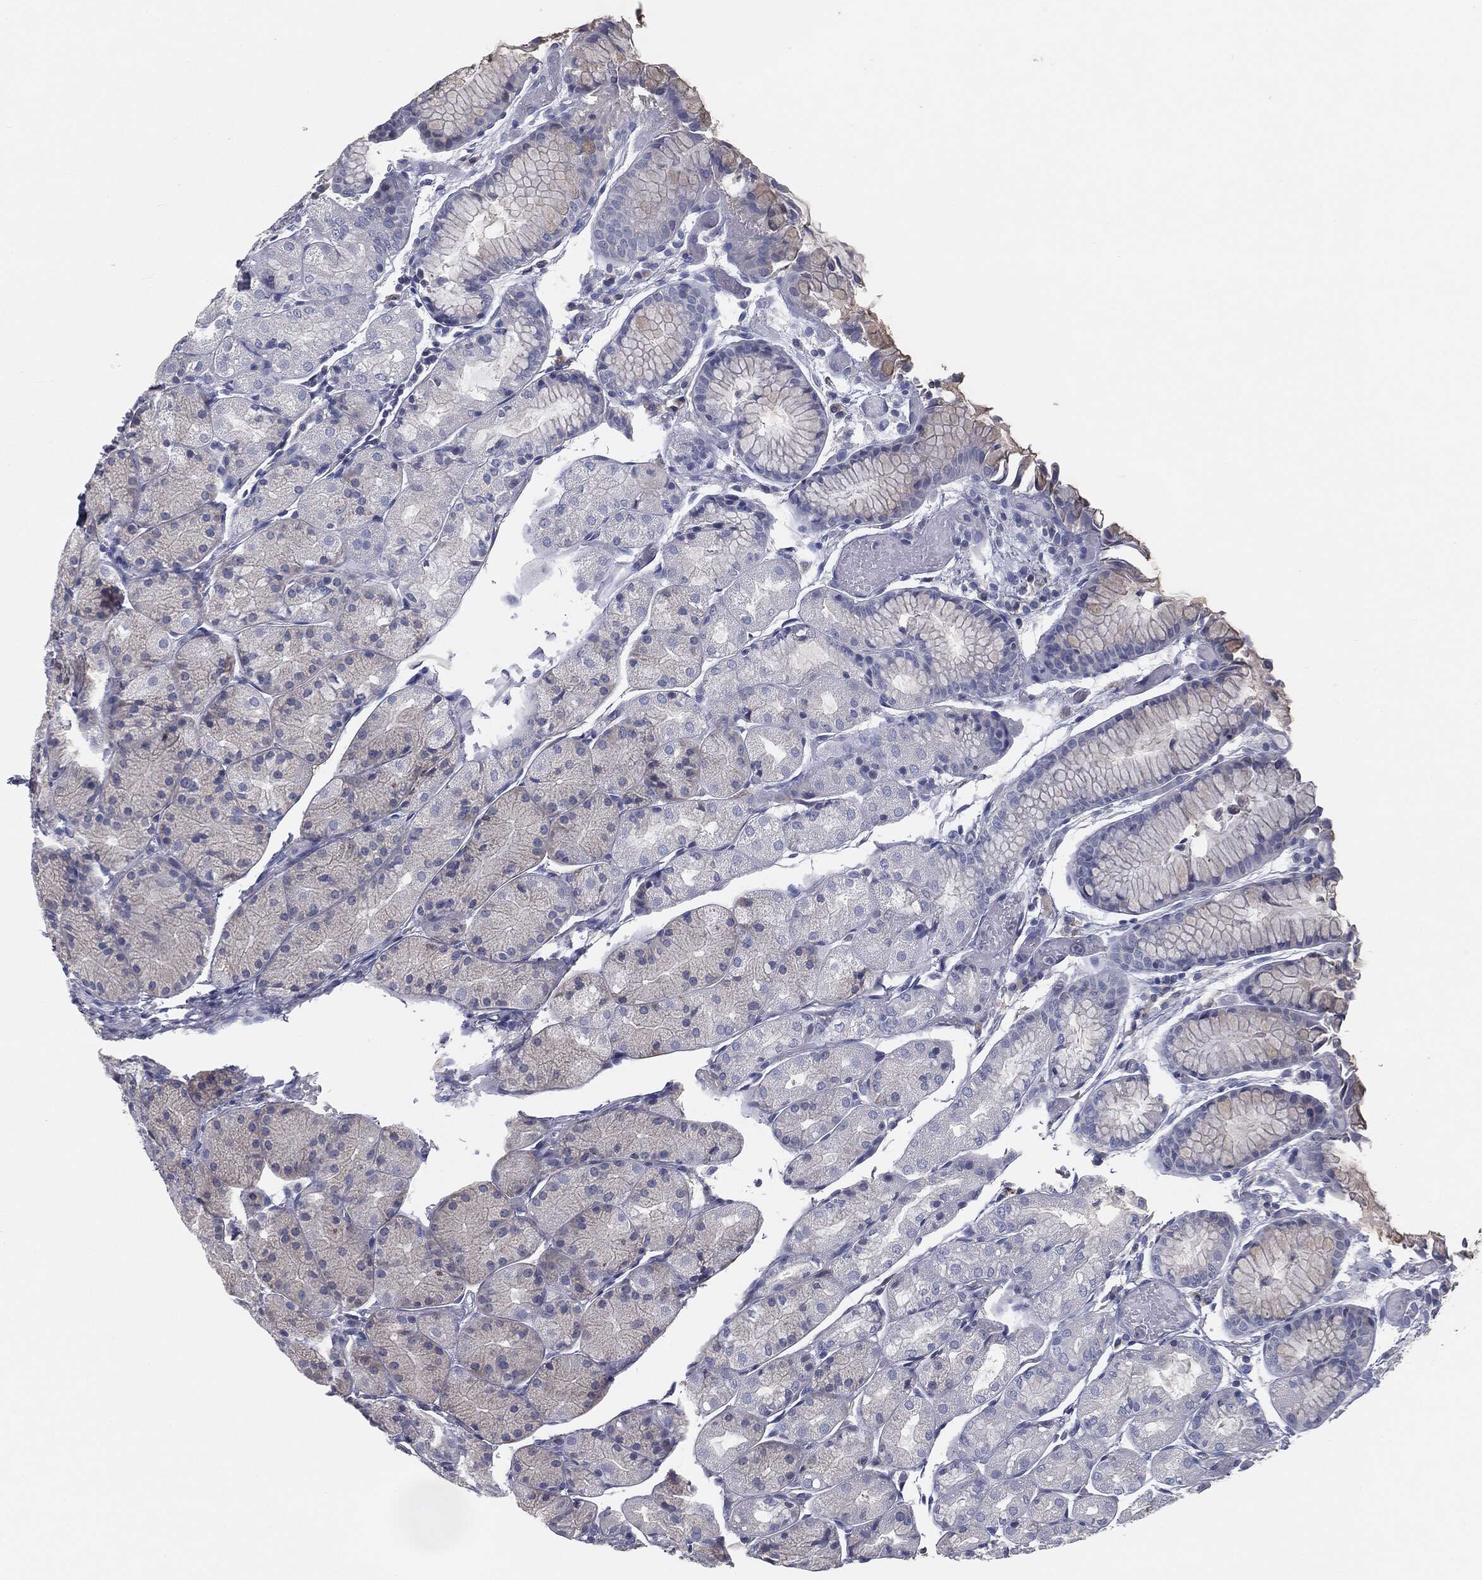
{"staining": {"intensity": "negative", "quantity": "none", "location": "none"}, "tissue": "stomach", "cell_type": "Glandular cells", "image_type": "normal", "snomed": [{"axis": "morphology", "description": "Normal tissue, NOS"}, {"axis": "topography", "description": "Stomach, upper"}], "caption": "Protein analysis of benign stomach shows no significant positivity in glandular cells. (DAB immunohistochemistry visualized using brightfield microscopy, high magnification).", "gene": "CAV3", "patient": {"sex": "male", "age": 72}}